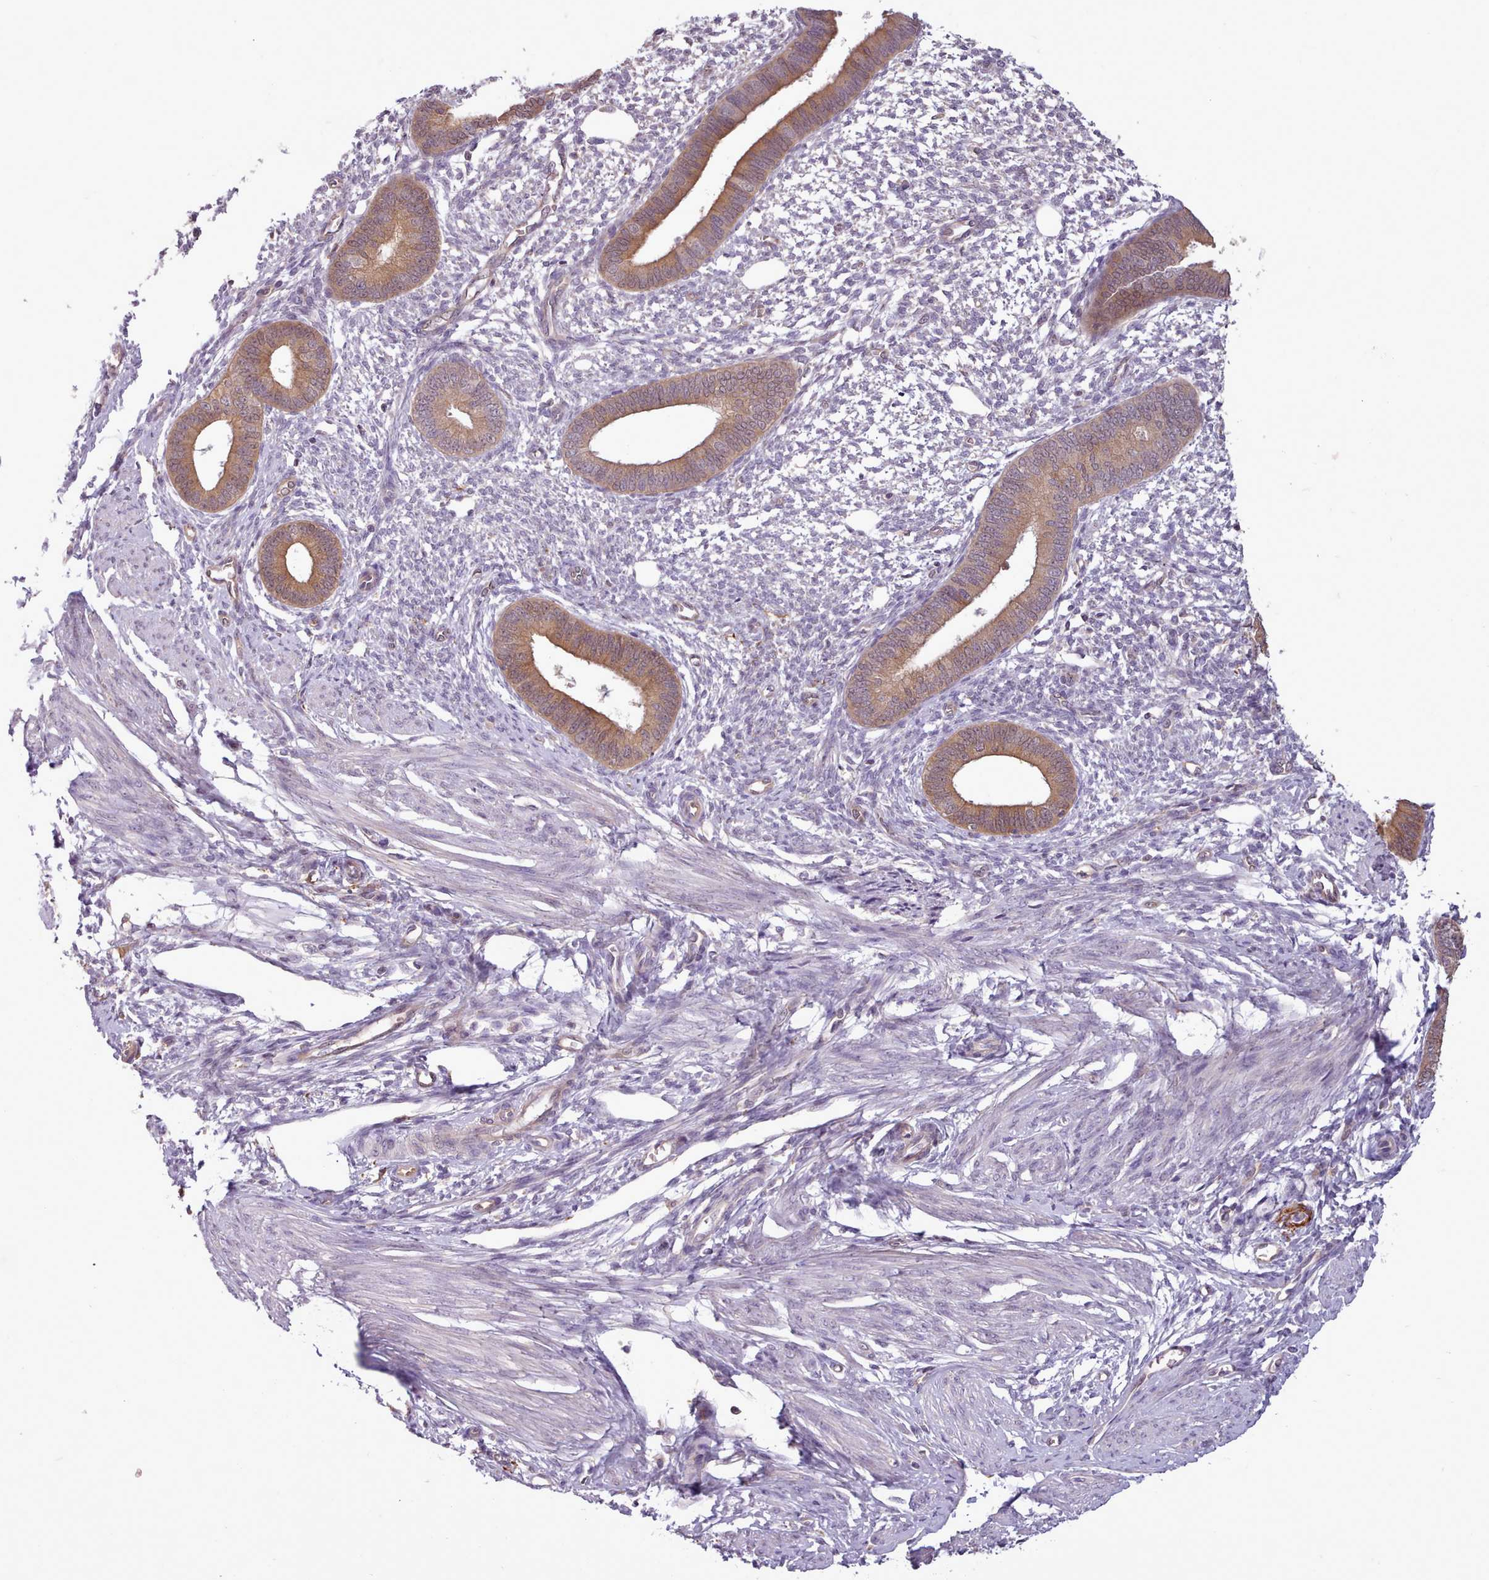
{"staining": {"intensity": "negative", "quantity": "none", "location": "none"}, "tissue": "endometrium", "cell_type": "Cells in endometrial stroma", "image_type": "normal", "snomed": [{"axis": "morphology", "description": "Normal tissue, NOS"}, {"axis": "topography", "description": "Endometrium"}], "caption": "IHC of benign endometrium exhibits no positivity in cells in endometrial stroma.", "gene": "NMRK1", "patient": {"sex": "female", "age": 46}}